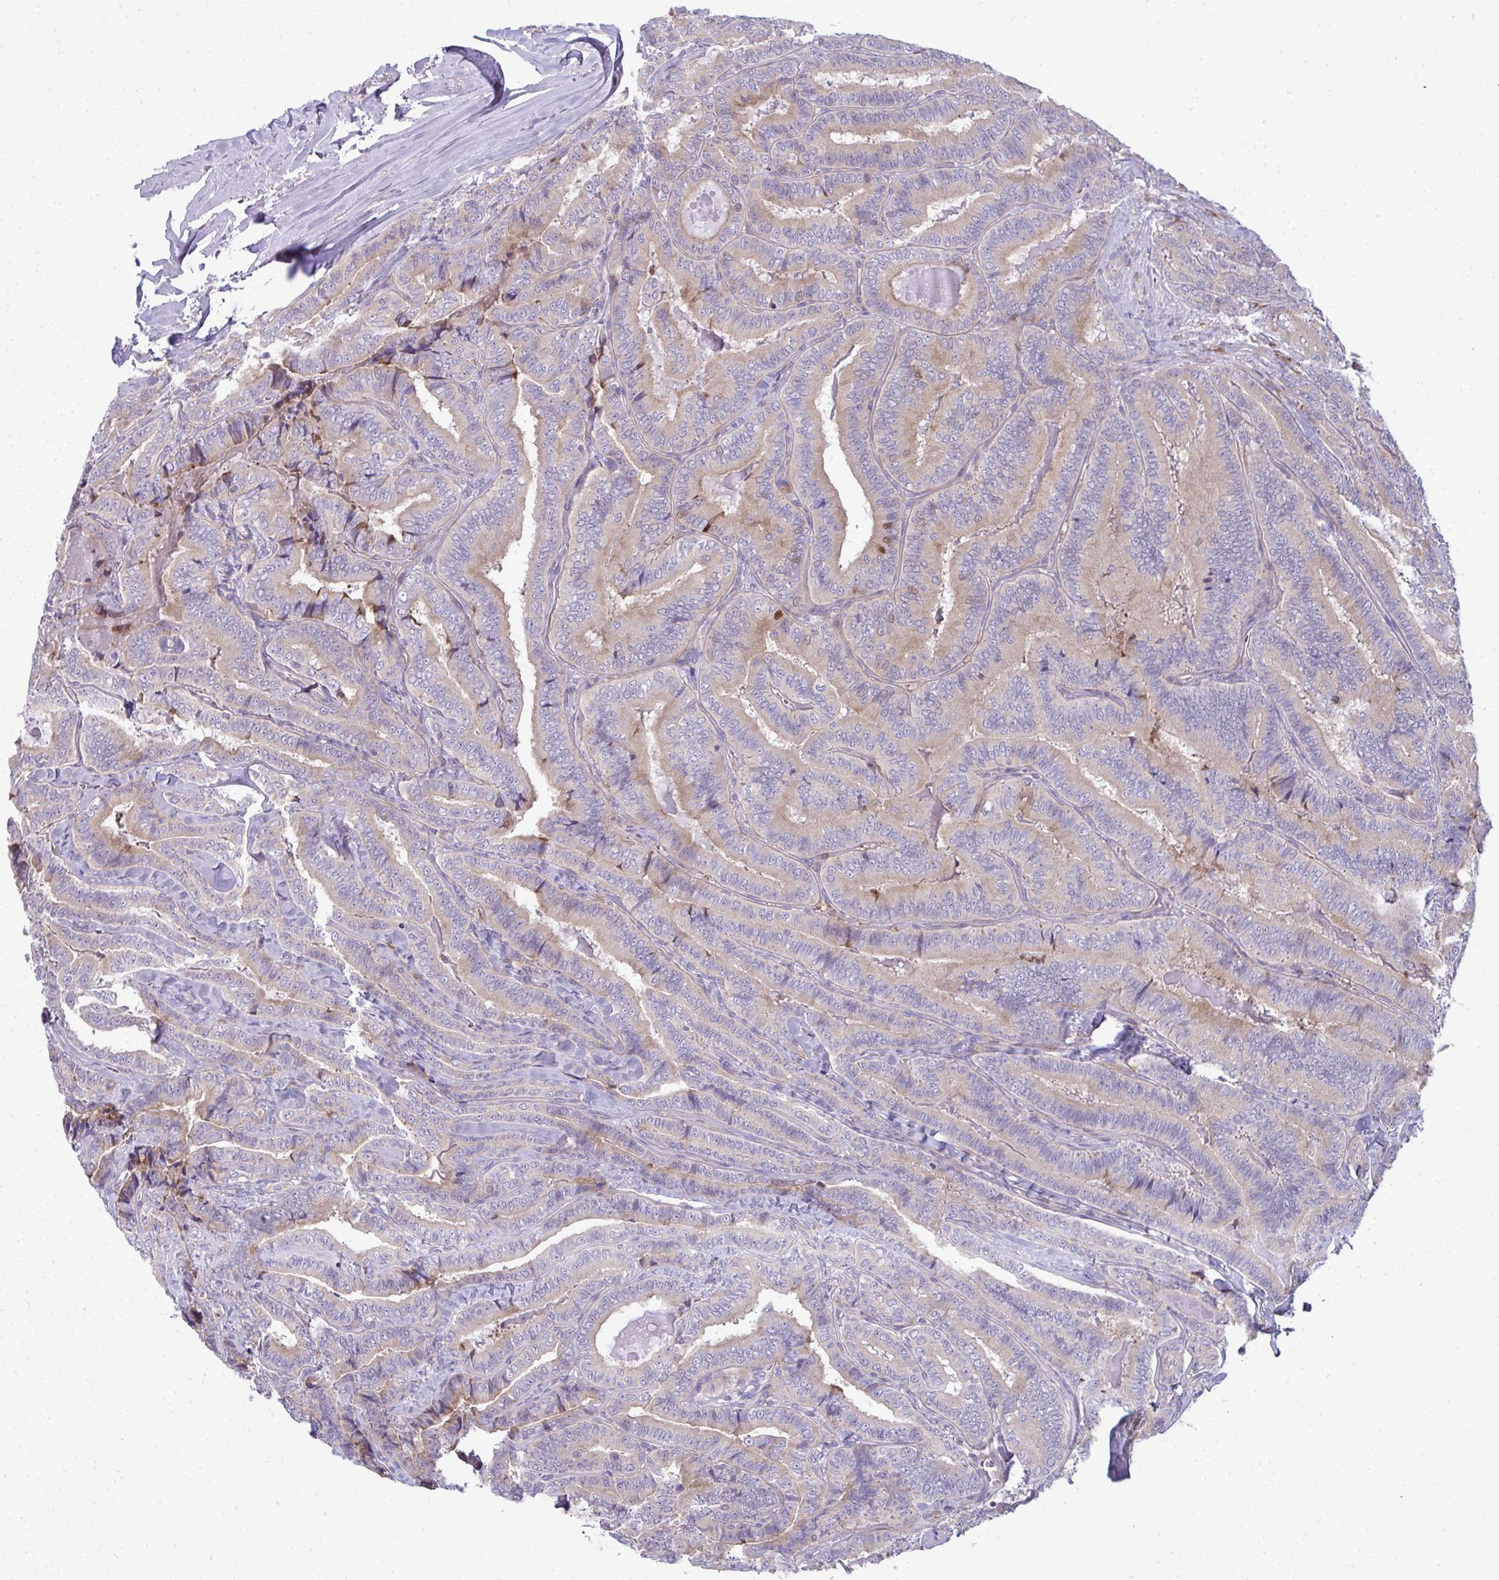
{"staining": {"intensity": "strong", "quantity": "<25%", "location": "cytoplasmic/membranous,nuclear"}, "tissue": "thyroid cancer", "cell_type": "Tumor cells", "image_type": "cancer", "snomed": [{"axis": "morphology", "description": "Papillary adenocarcinoma, NOS"}, {"axis": "topography", "description": "Thyroid gland"}], "caption": "Brown immunohistochemical staining in human thyroid papillary adenocarcinoma demonstrates strong cytoplasmic/membranous and nuclear expression in approximately <25% of tumor cells. The staining is performed using DAB brown chromogen to label protein expression. The nuclei are counter-stained blue using hematoxylin.", "gene": "GFPT2", "patient": {"sex": "male", "age": 61}}